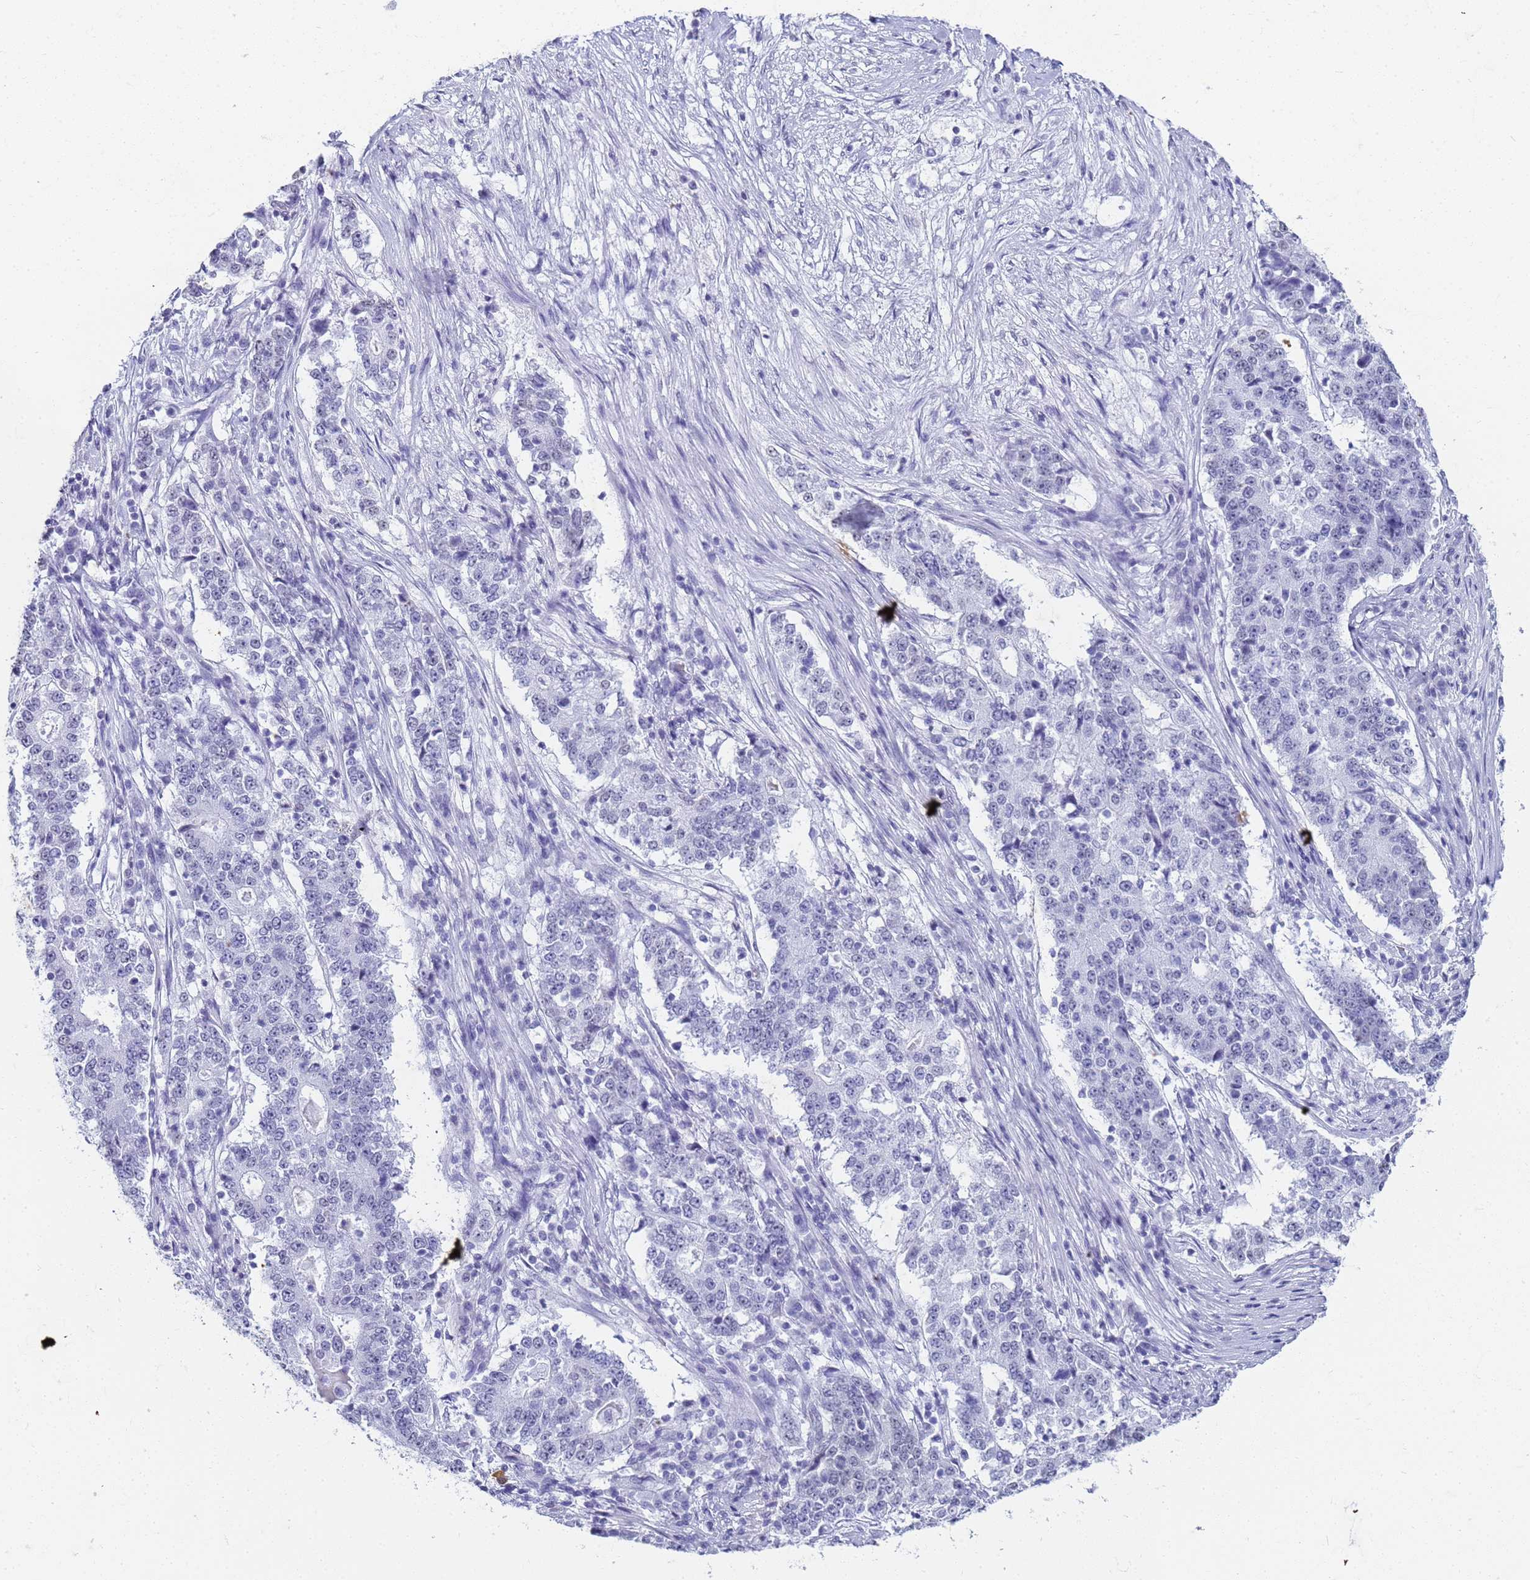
{"staining": {"intensity": "negative", "quantity": "none", "location": "none"}, "tissue": "stomach cancer", "cell_type": "Tumor cells", "image_type": "cancer", "snomed": [{"axis": "morphology", "description": "Adenocarcinoma, NOS"}, {"axis": "topography", "description": "Stomach"}], "caption": "A micrograph of stomach adenocarcinoma stained for a protein reveals no brown staining in tumor cells.", "gene": "SLC7A9", "patient": {"sex": "male", "age": 59}}